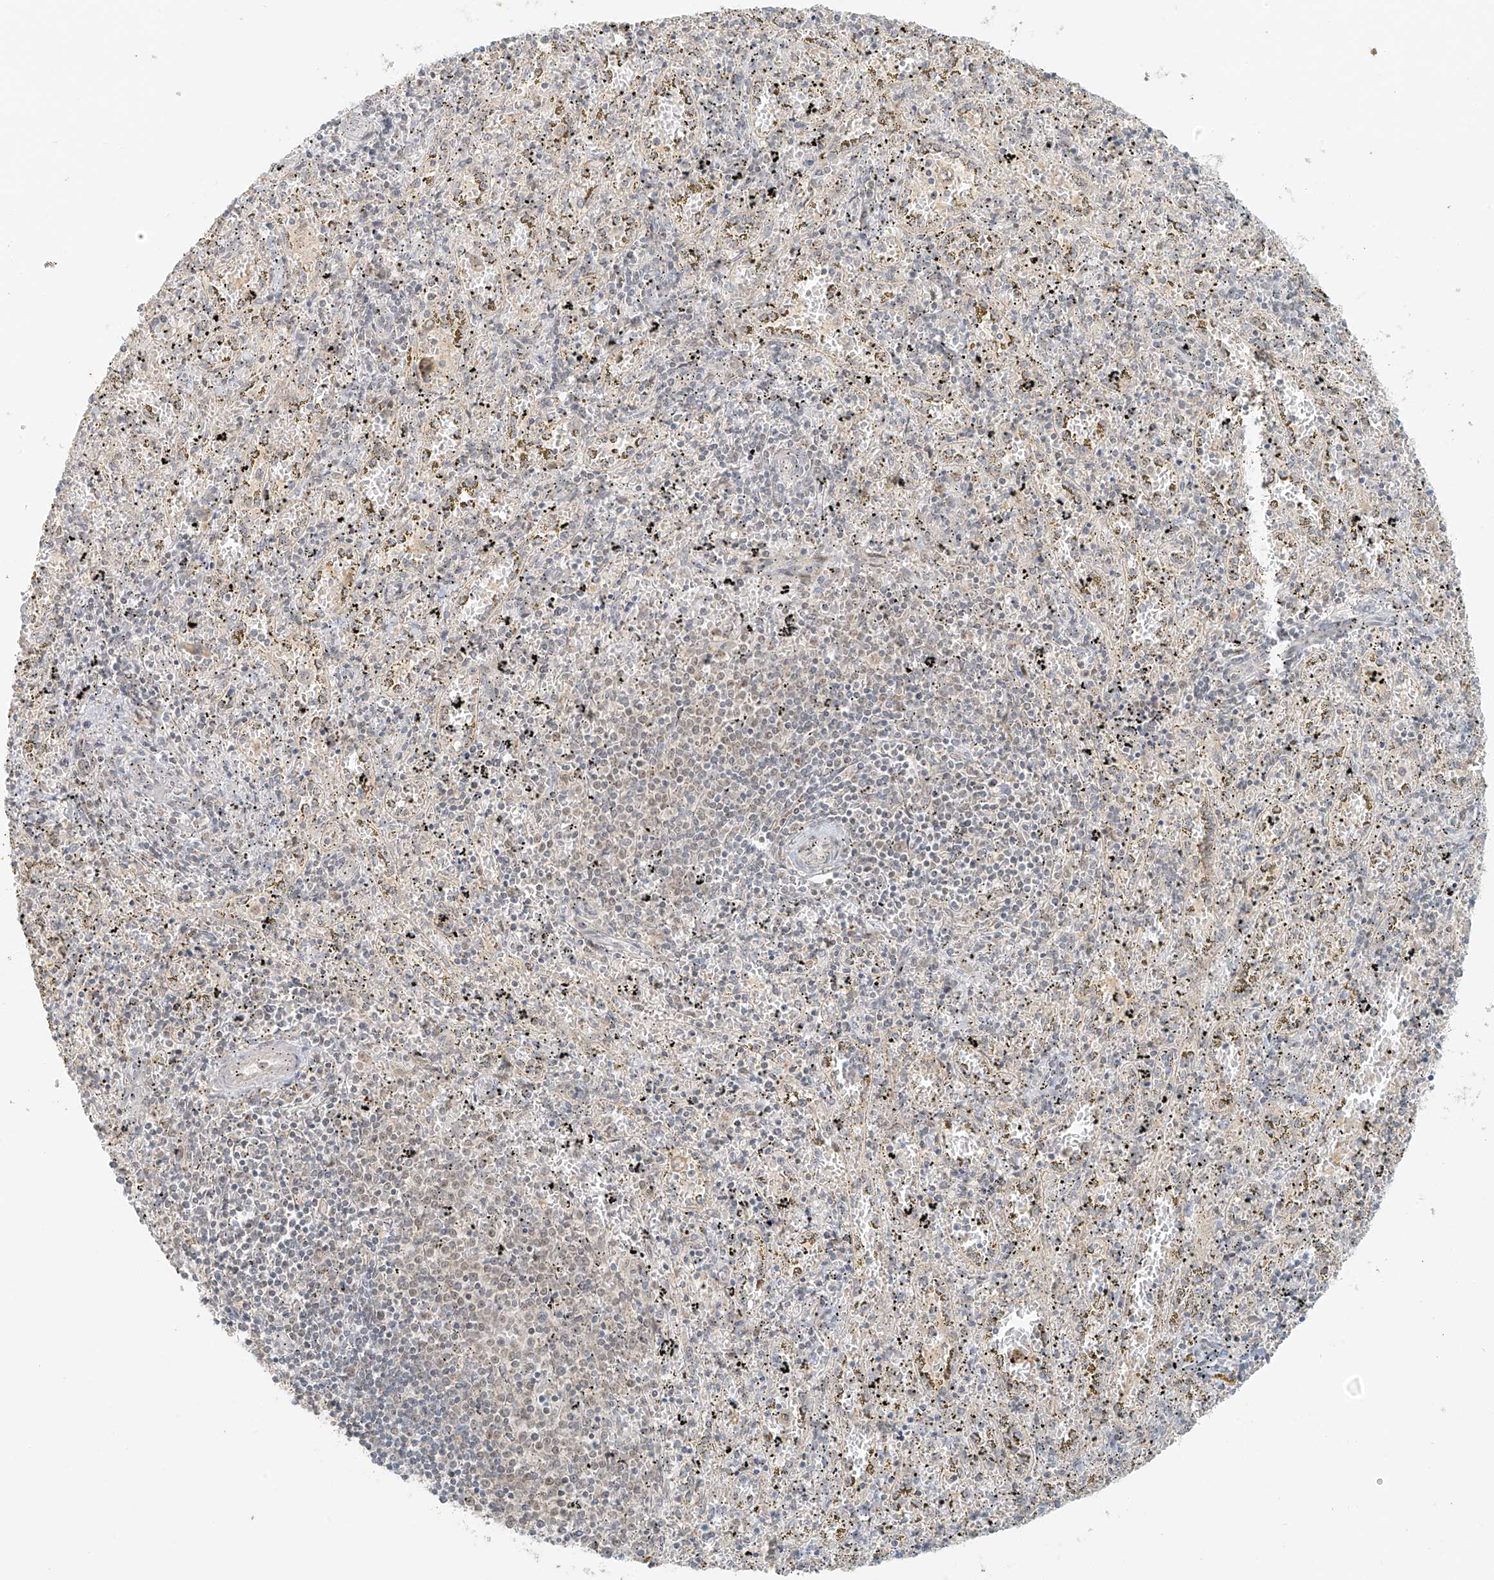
{"staining": {"intensity": "weak", "quantity": "<25%", "location": "cytoplasmic/membranous"}, "tissue": "spleen", "cell_type": "Cells in red pulp", "image_type": "normal", "snomed": [{"axis": "morphology", "description": "Normal tissue, NOS"}, {"axis": "topography", "description": "Spleen"}], "caption": "Immunohistochemistry of normal human spleen displays no expression in cells in red pulp. (DAB IHC with hematoxylin counter stain).", "gene": "MIPEP", "patient": {"sex": "male", "age": 11}}